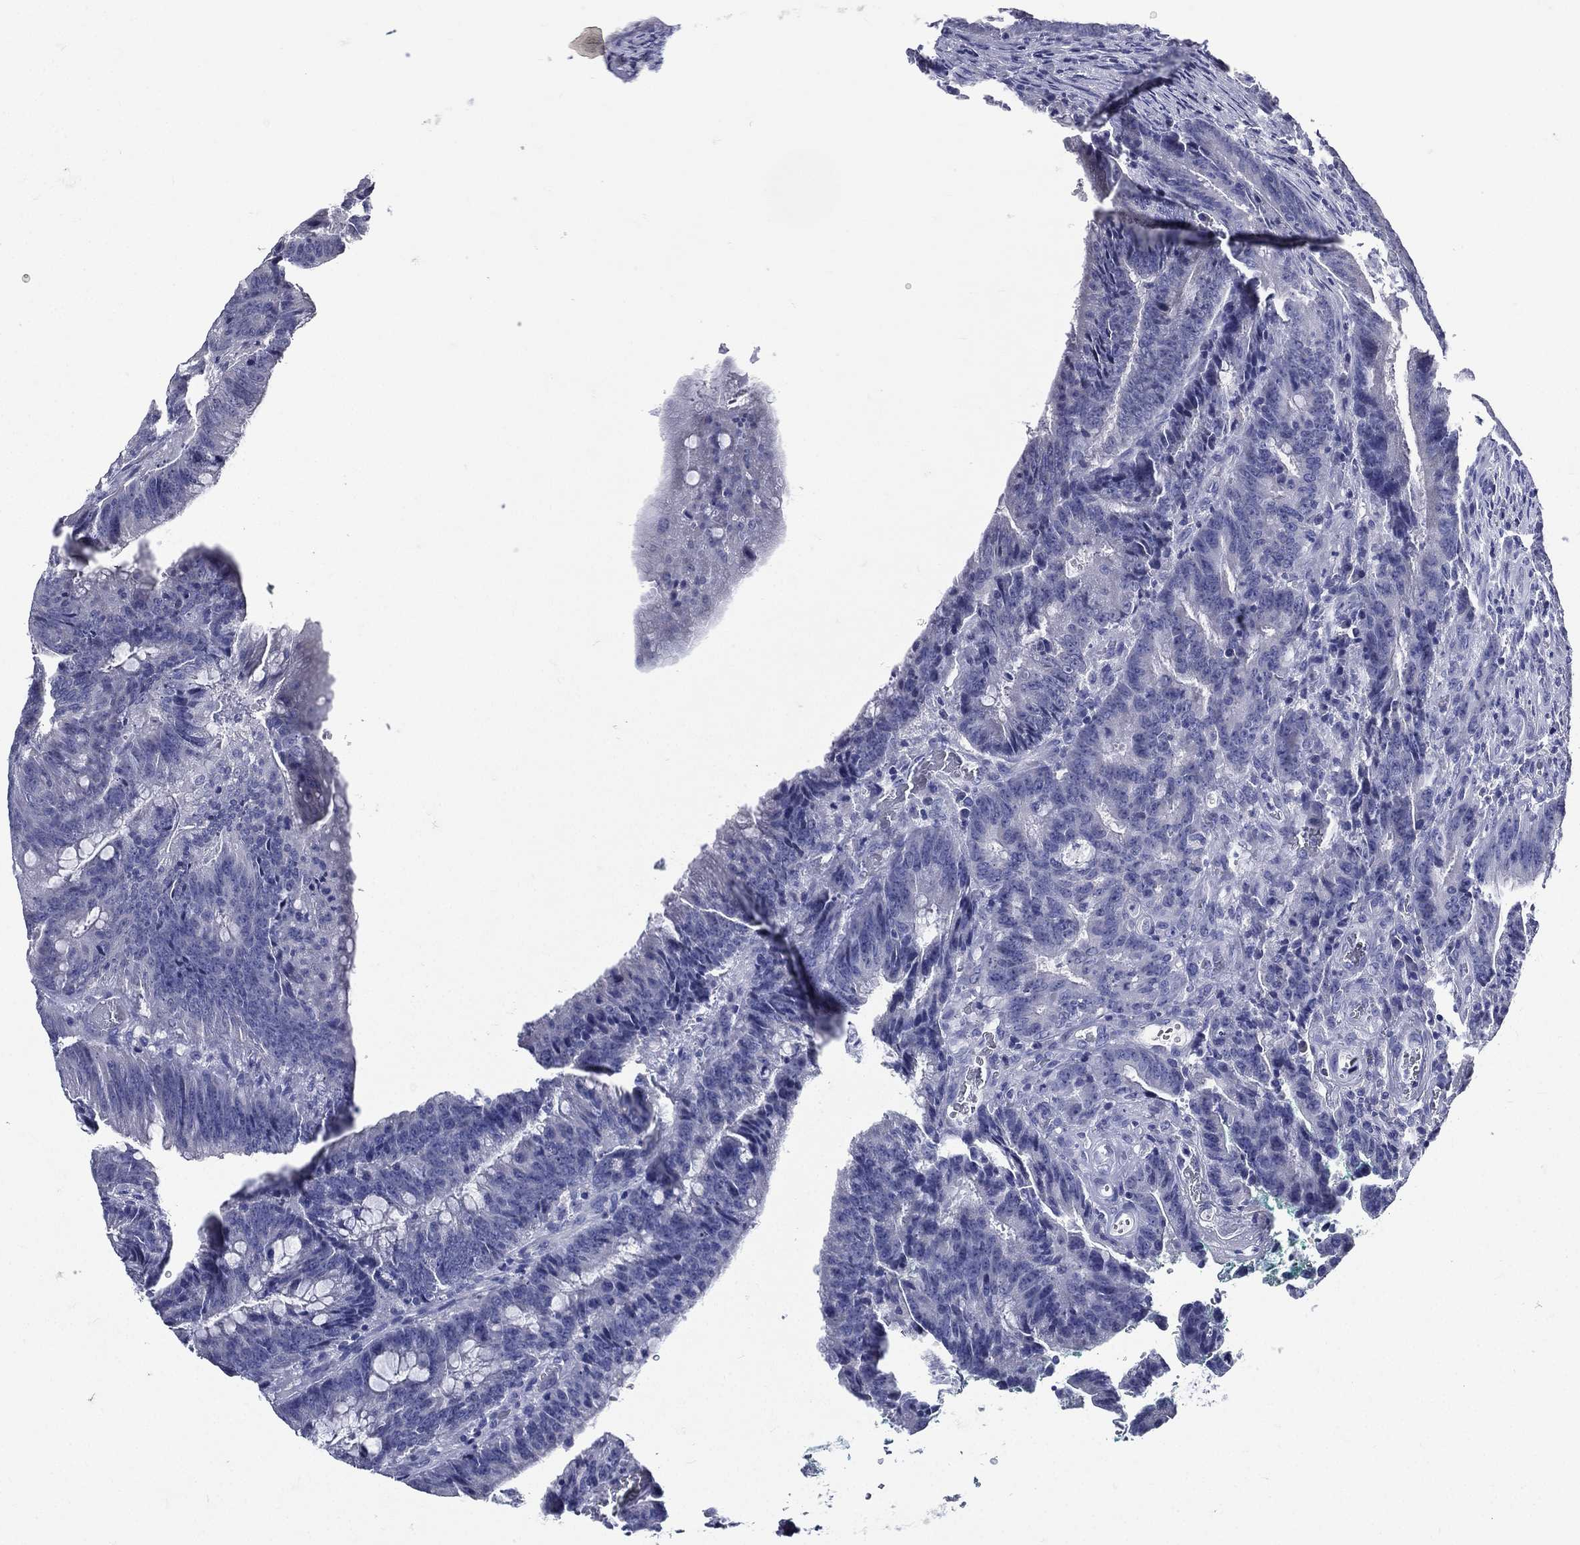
{"staining": {"intensity": "negative", "quantity": "none", "location": "none"}, "tissue": "colorectal cancer", "cell_type": "Tumor cells", "image_type": "cancer", "snomed": [{"axis": "morphology", "description": "Adenocarcinoma, NOS"}, {"axis": "topography", "description": "Colon"}], "caption": "The IHC histopathology image has no significant expression in tumor cells of colorectal adenocarcinoma tissue. (Immunohistochemistry (ihc), brightfield microscopy, high magnification).", "gene": "TGM1", "patient": {"sex": "female", "age": 87}}